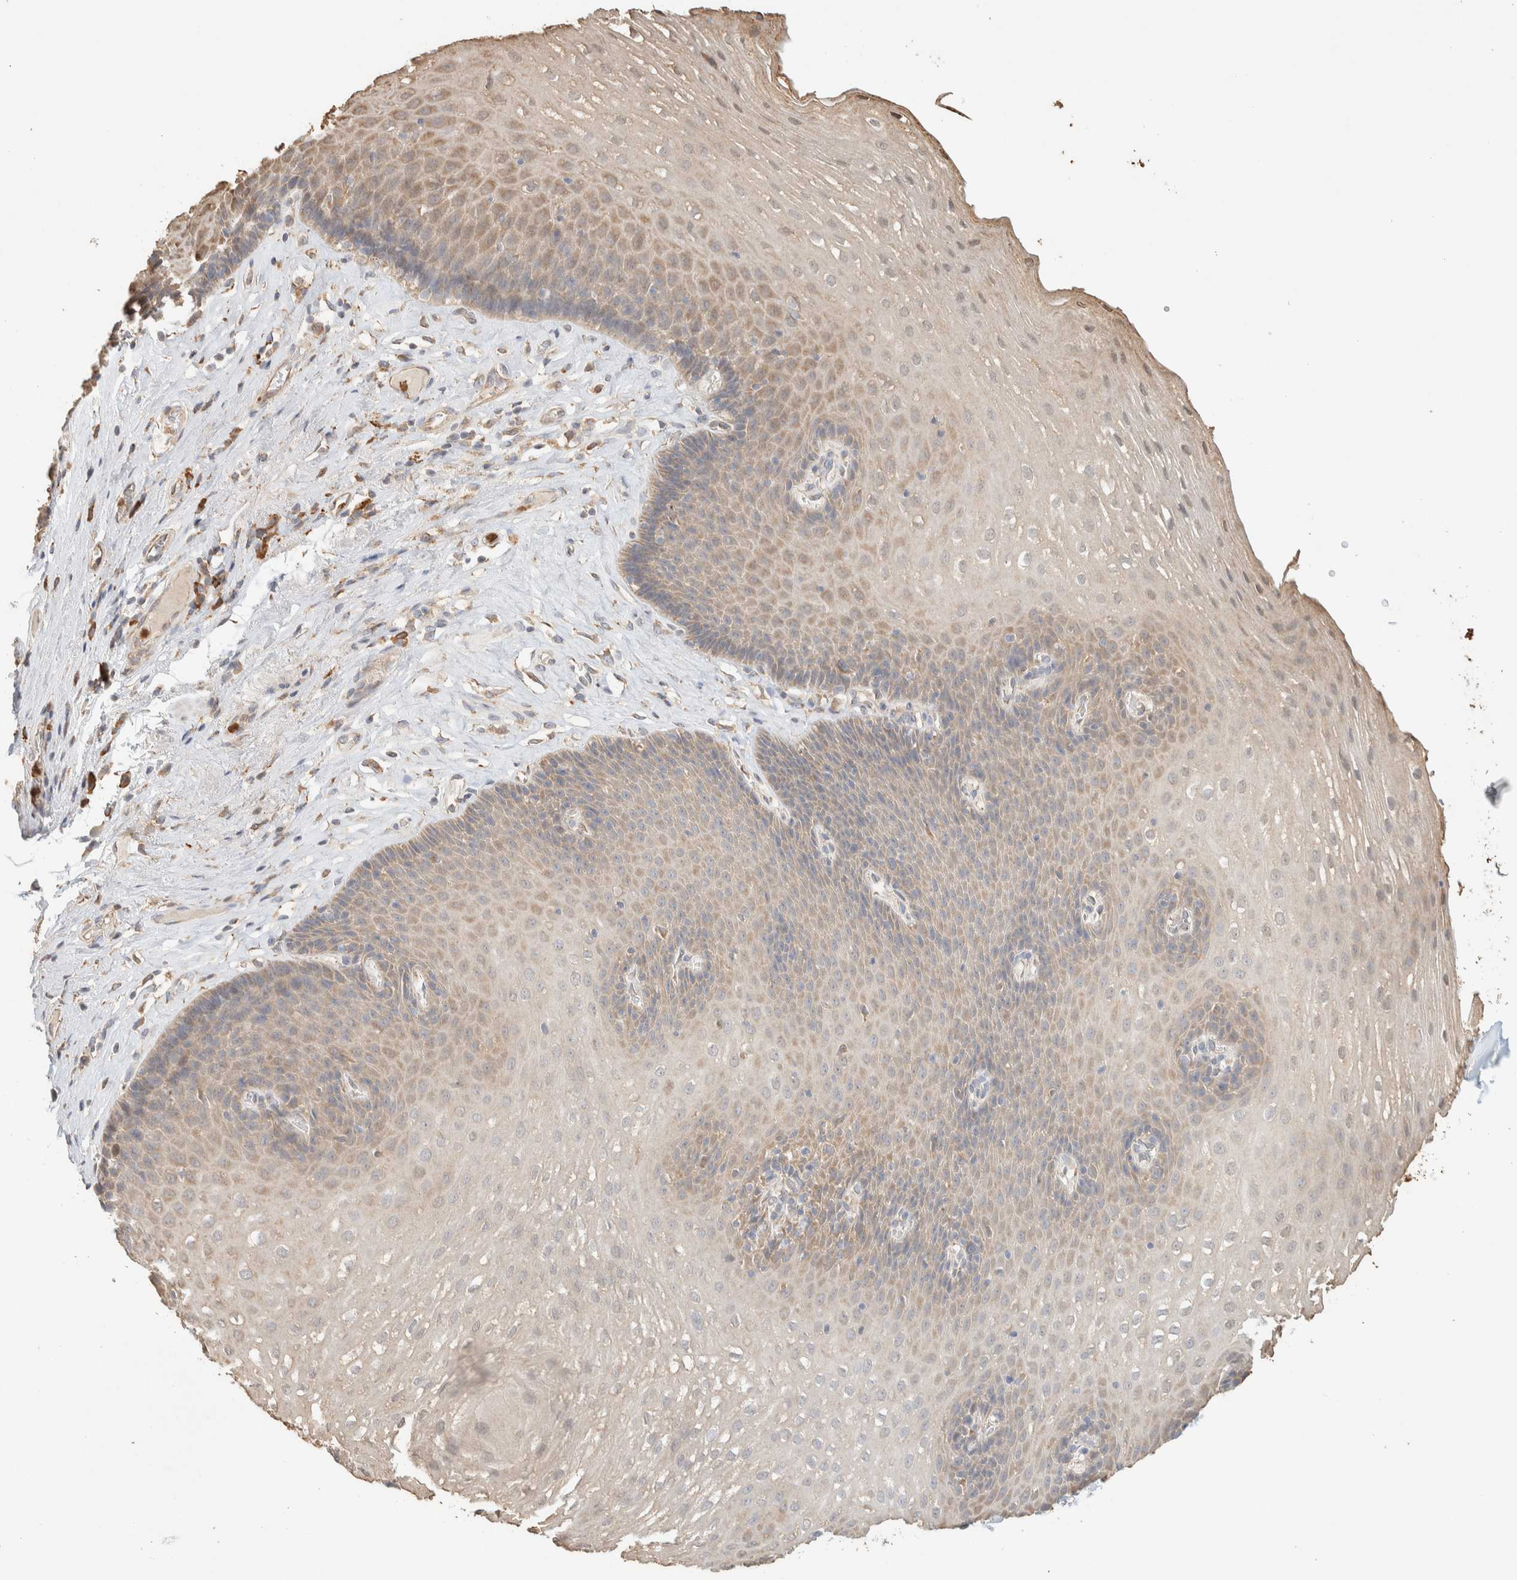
{"staining": {"intensity": "weak", "quantity": "25%-75%", "location": "cytoplasmic/membranous"}, "tissue": "esophagus", "cell_type": "Squamous epithelial cells", "image_type": "normal", "snomed": [{"axis": "morphology", "description": "Normal tissue, NOS"}, {"axis": "topography", "description": "Esophagus"}], "caption": "Protein staining of benign esophagus reveals weak cytoplasmic/membranous expression in approximately 25%-75% of squamous epithelial cells.", "gene": "TTC3", "patient": {"sex": "female", "age": 66}}